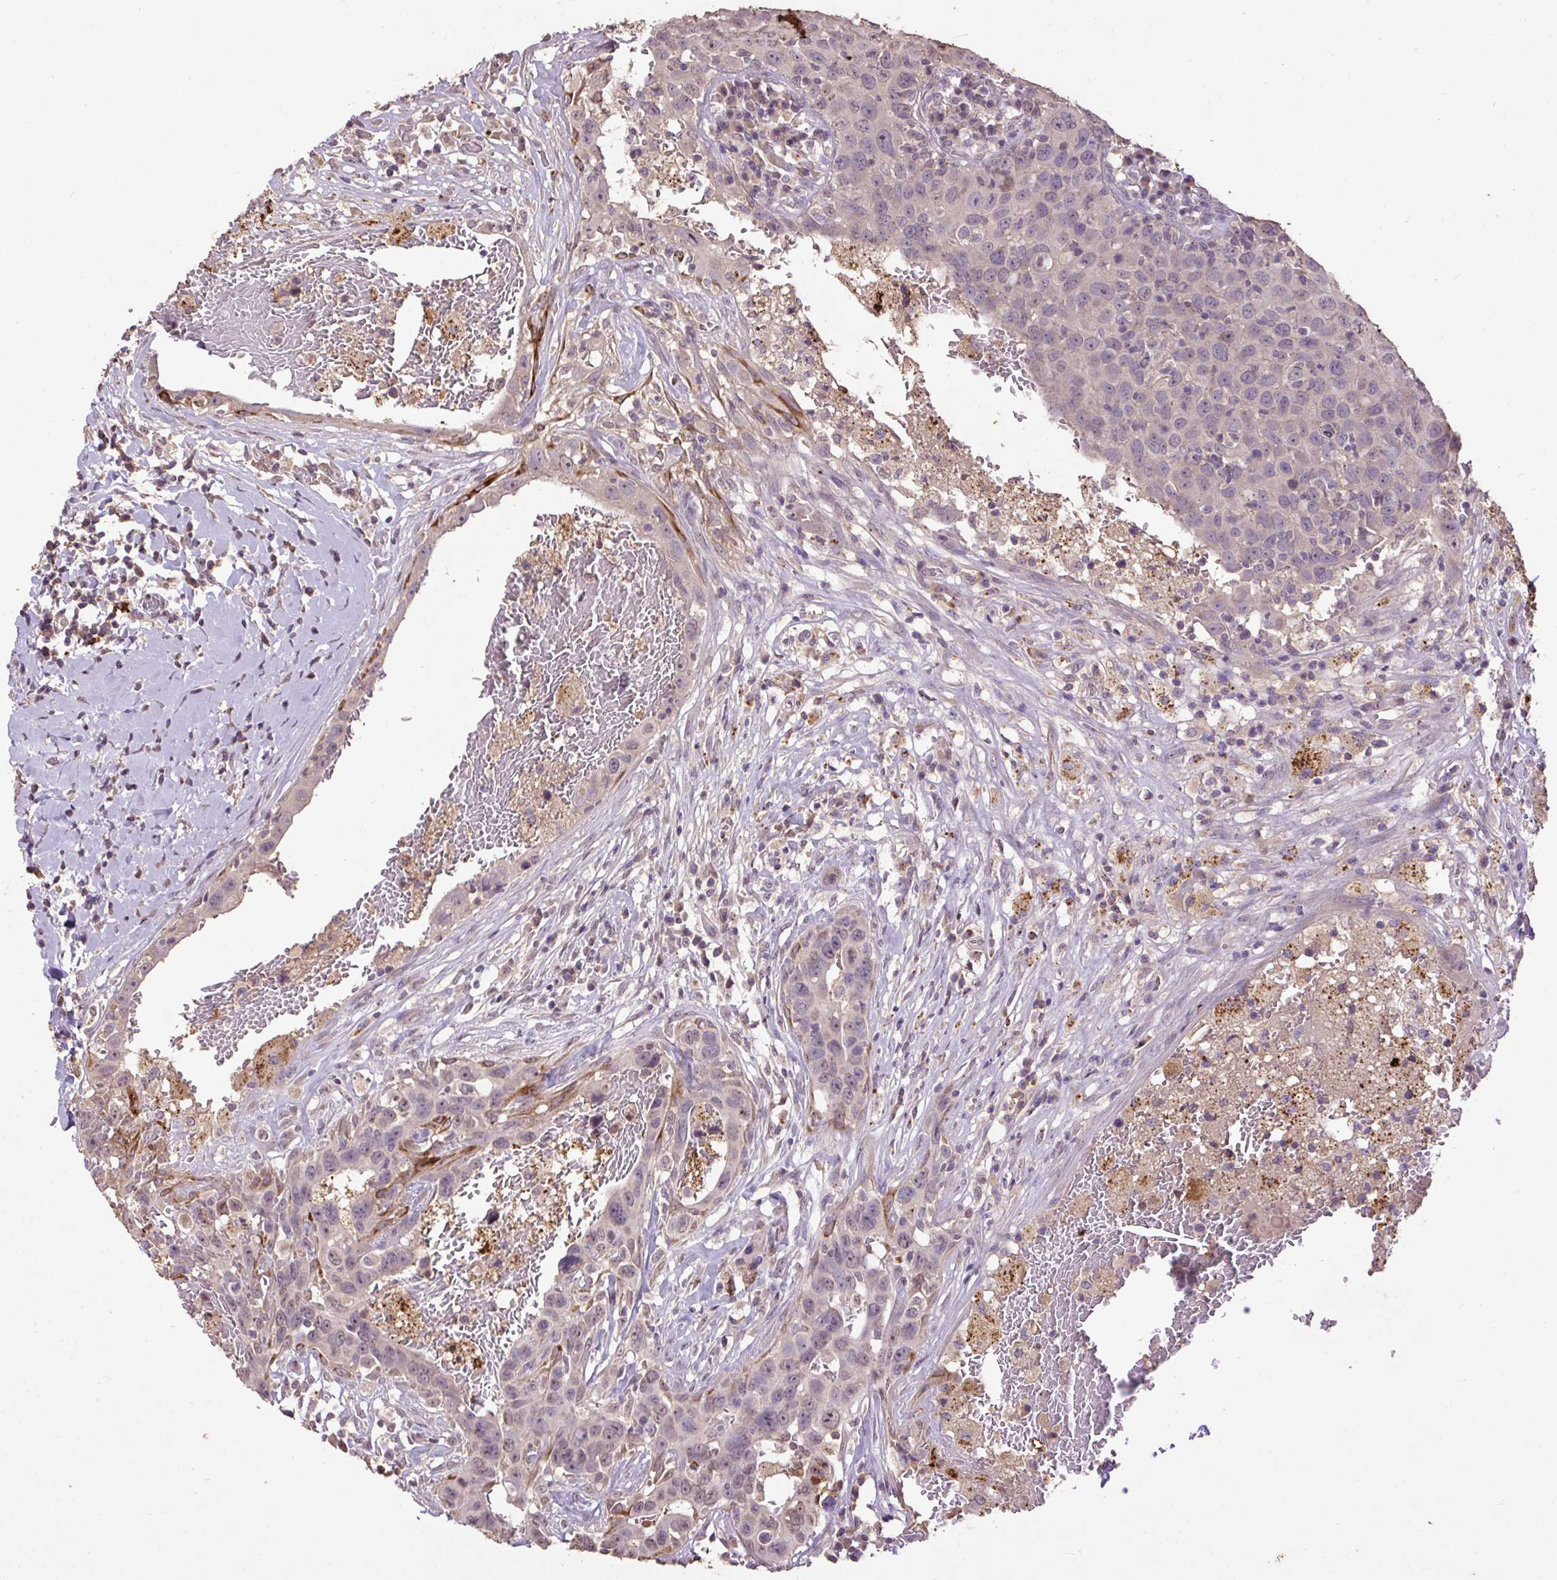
{"staining": {"intensity": "negative", "quantity": "none", "location": "none"}, "tissue": "breast cancer", "cell_type": "Tumor cells", "image_type": "cancer", "snomed": [{"axis": "morphology", "description": "Duct carcinoma"}, {"axis": "topography", "description": "Breast"}], "caption": "Immunohistochemistry (IHC) of breast cancer (infiltrating ductal carcinoma) displays no staining in tumor cells. The staining was performed using DAB (3,3'-diaminobenzidine) to visualize the protein expression in brown, while the nuclei were stained in blue with hematoxylin (Magnification: 20x).", "gene": "LRTM2", "patient": {"sex": "female", "age": 27}}